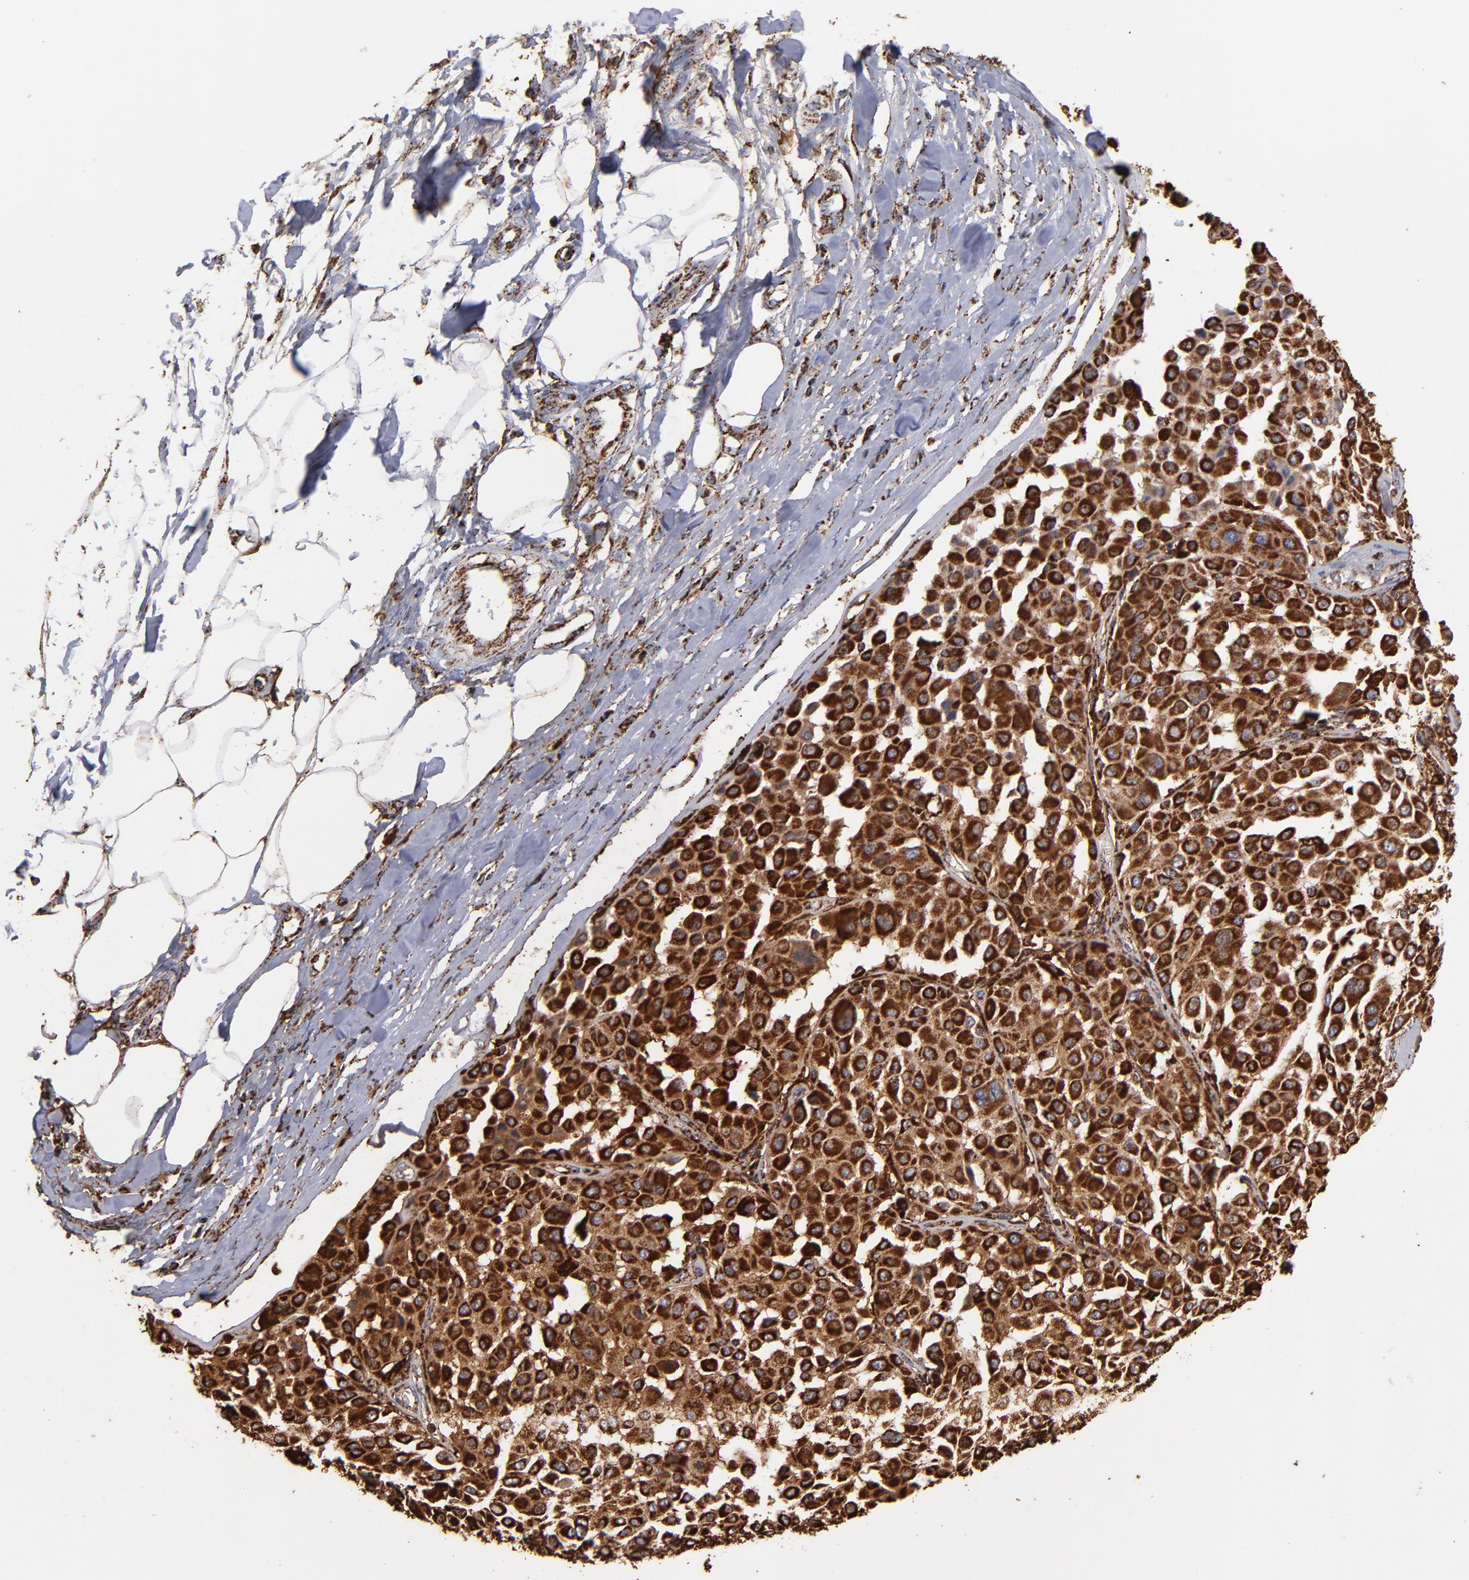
{"staining": {"intensity": "strong", "quantity": ">75%", "location": "cytoplasmic/membranous"}, "tissue": "melanoma", "cell_type": "Tumor cells", "image_type": "cancer", "snomed": [{"axis": "morphology", "description": "Malignant melanoma, Metastatic site"}, {"axis": "topography", "description": "Soft tissue"}], "caption": "Tumor cells demonstrate high levels of strong cytoplasmic/membranous positivity in approximately >75% of cells in human melanoma. (DAB (3,3'-diaminobenzidine) IHC with brightfield microscopy, high magnification).", "gene": "SOD2", "patient": {"sex": "male", "age": 41}}